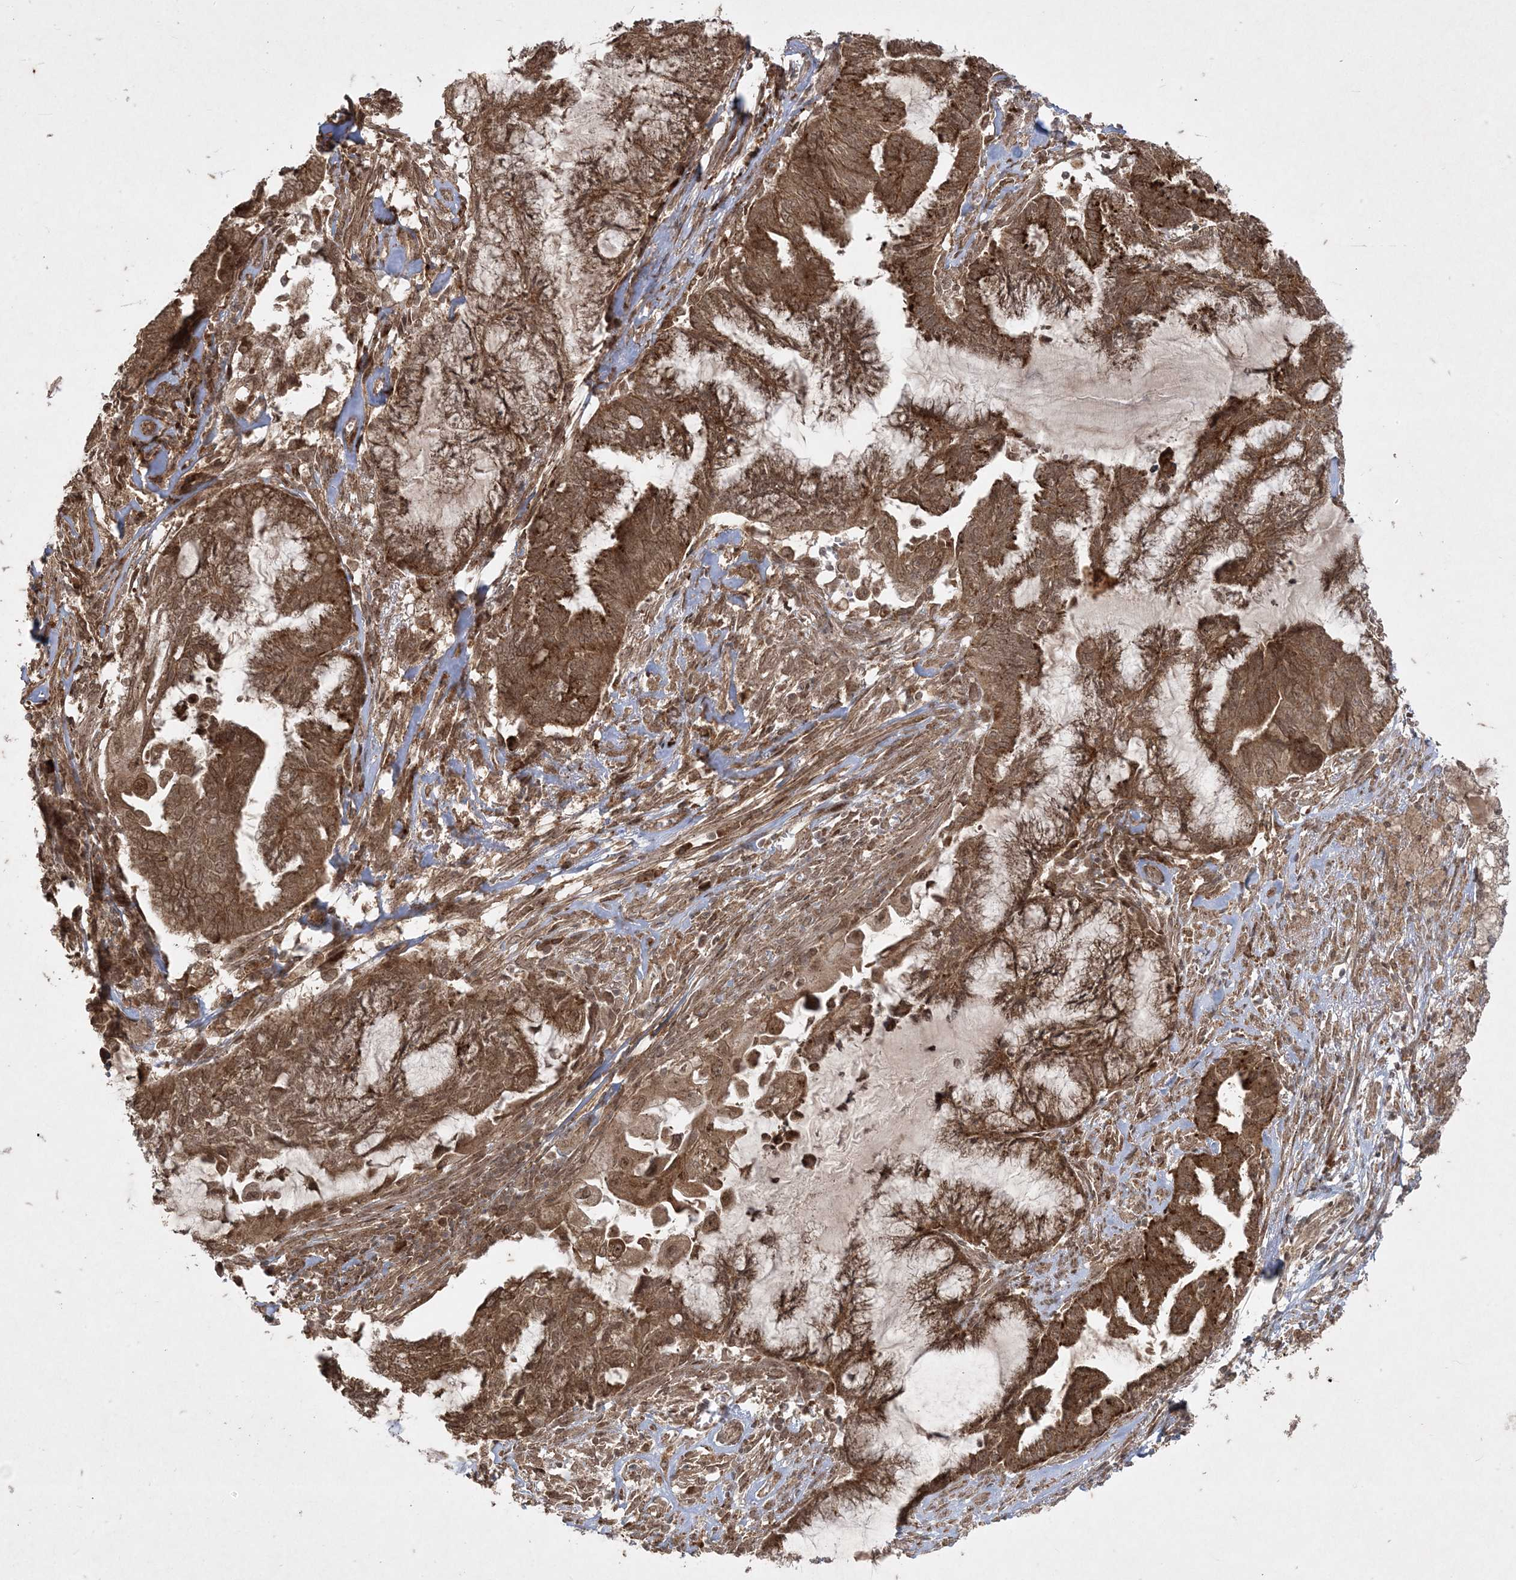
{"staining": {"intensity": "strong", "quantity": ">75%", "location": "cytoplasmic/membranous"}, "tissue": "endometrial cancer", "cell_type": "Tumor cells", "image_type": "cancer", "snomed": [{"axis": "morphology", "description": "Adenocarcinoma, NOS"}, {"axis": "topography", "description": "Endometrium"}], "caption": "Immunohistochemistry histopathology image of adenocarcinoma (endometrial) stained for a protein (brown), which displays high levels of strong cytoplasmic/membranous positivity in about >75% of tumor cells.", "gene": "RRAS", "patient": {"sex": "female", "age": 86}}